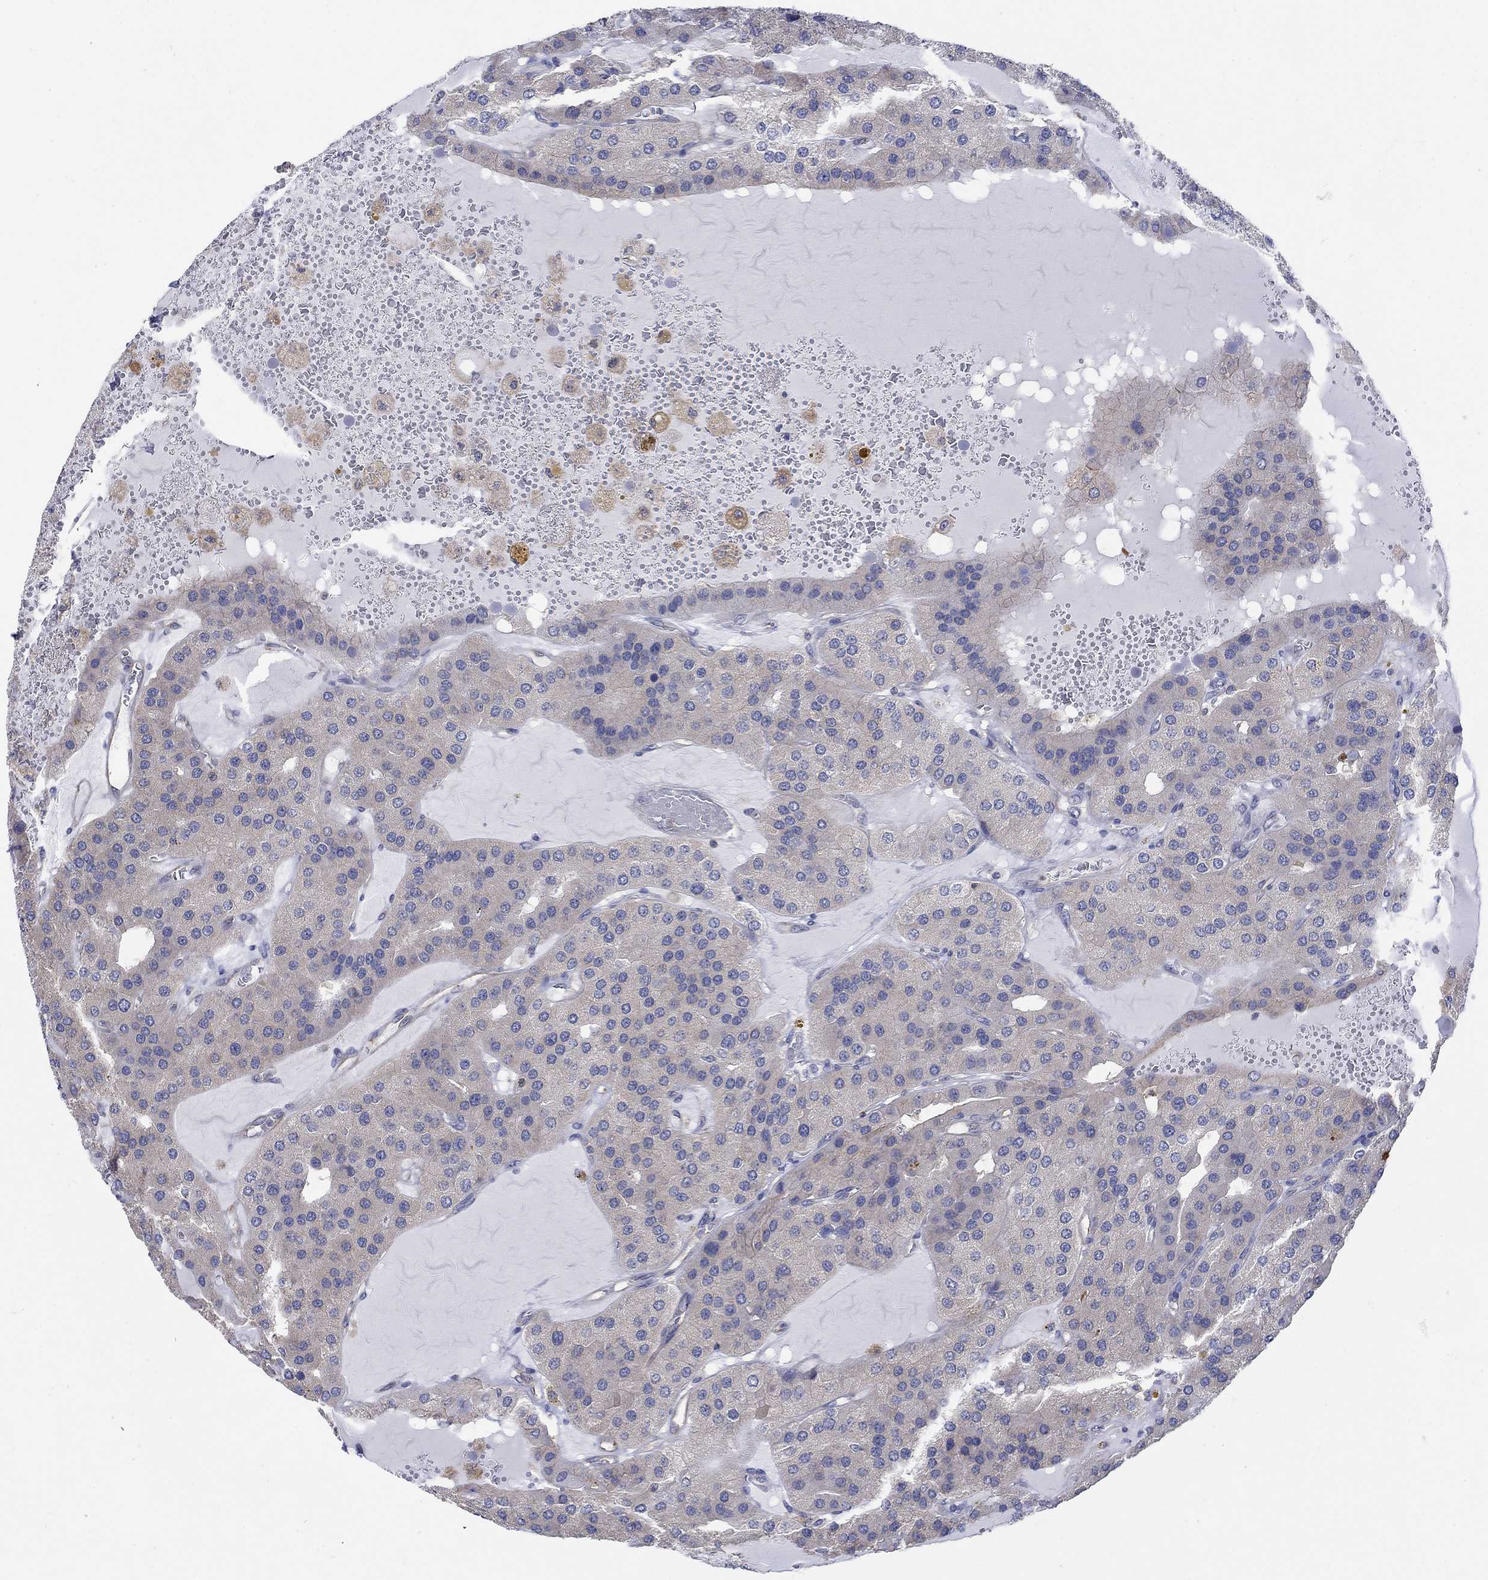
{"staining": {"intensity": "negative", "quantity": "none", "location": "none"}, "tissue": "parathyroid gland", "cell_type": "Glandular cells", "image_type": "normal", "snomed": [{"axis": "morphology", "description": "Normal tissue, NOS"}, {"axis": "morphology", "description": "Adenoma, NOS"}, {"axis": "topography", "description": "Parathyroid gland"}], "caption": "High magnification brightfield microscopy of benign parathyroid gland stained with DAB (brown) and counterstained with hematoxylin (blue): glandular cells show no significant staining.", "gene": "TEKT3", "patient": {"sex": "female", "age": 86}}